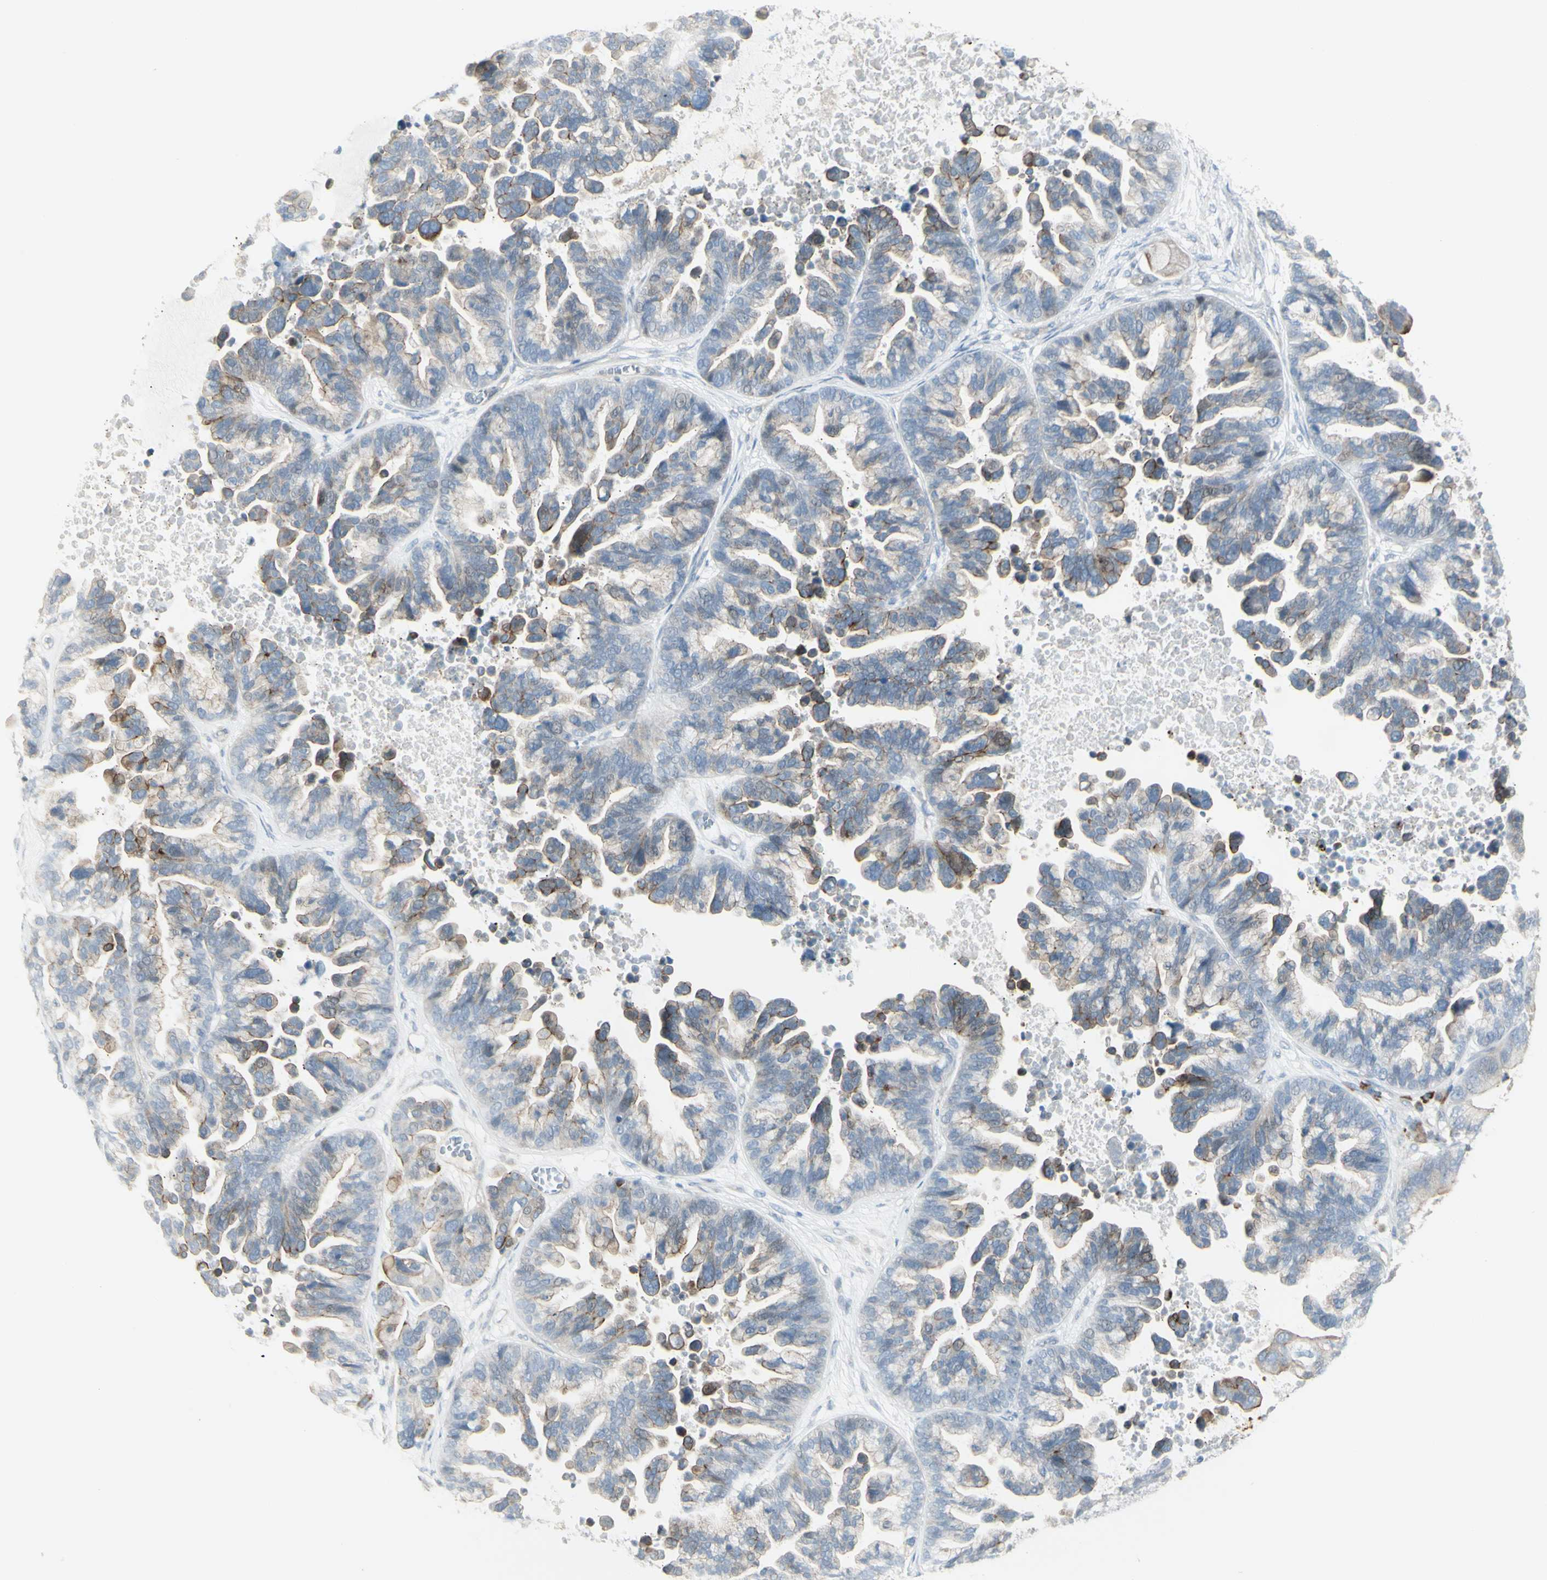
{"staining": {"intensity": "weak", "quantity": "25%-75%", "location": "cytoplasmic/membranous"}, "tissue": "ovarian cancer", "cell_type": "Tumor cells", "image_type": "cancer", "snomed": [{"axis": "morphology", "description": "Cystadenocarcinoma, serous, NOS"}, {"axis": "topography", "description": "Ovary"}], "caption": "The micrograph reveals staining of serous cystadenocarcinoma (ovarian), revealing weak cytoplasmic/membranous protein expression (brown color) within tumor cells.", "gene": "NDST4", "patient": {"sex": "female", "age": 56}}